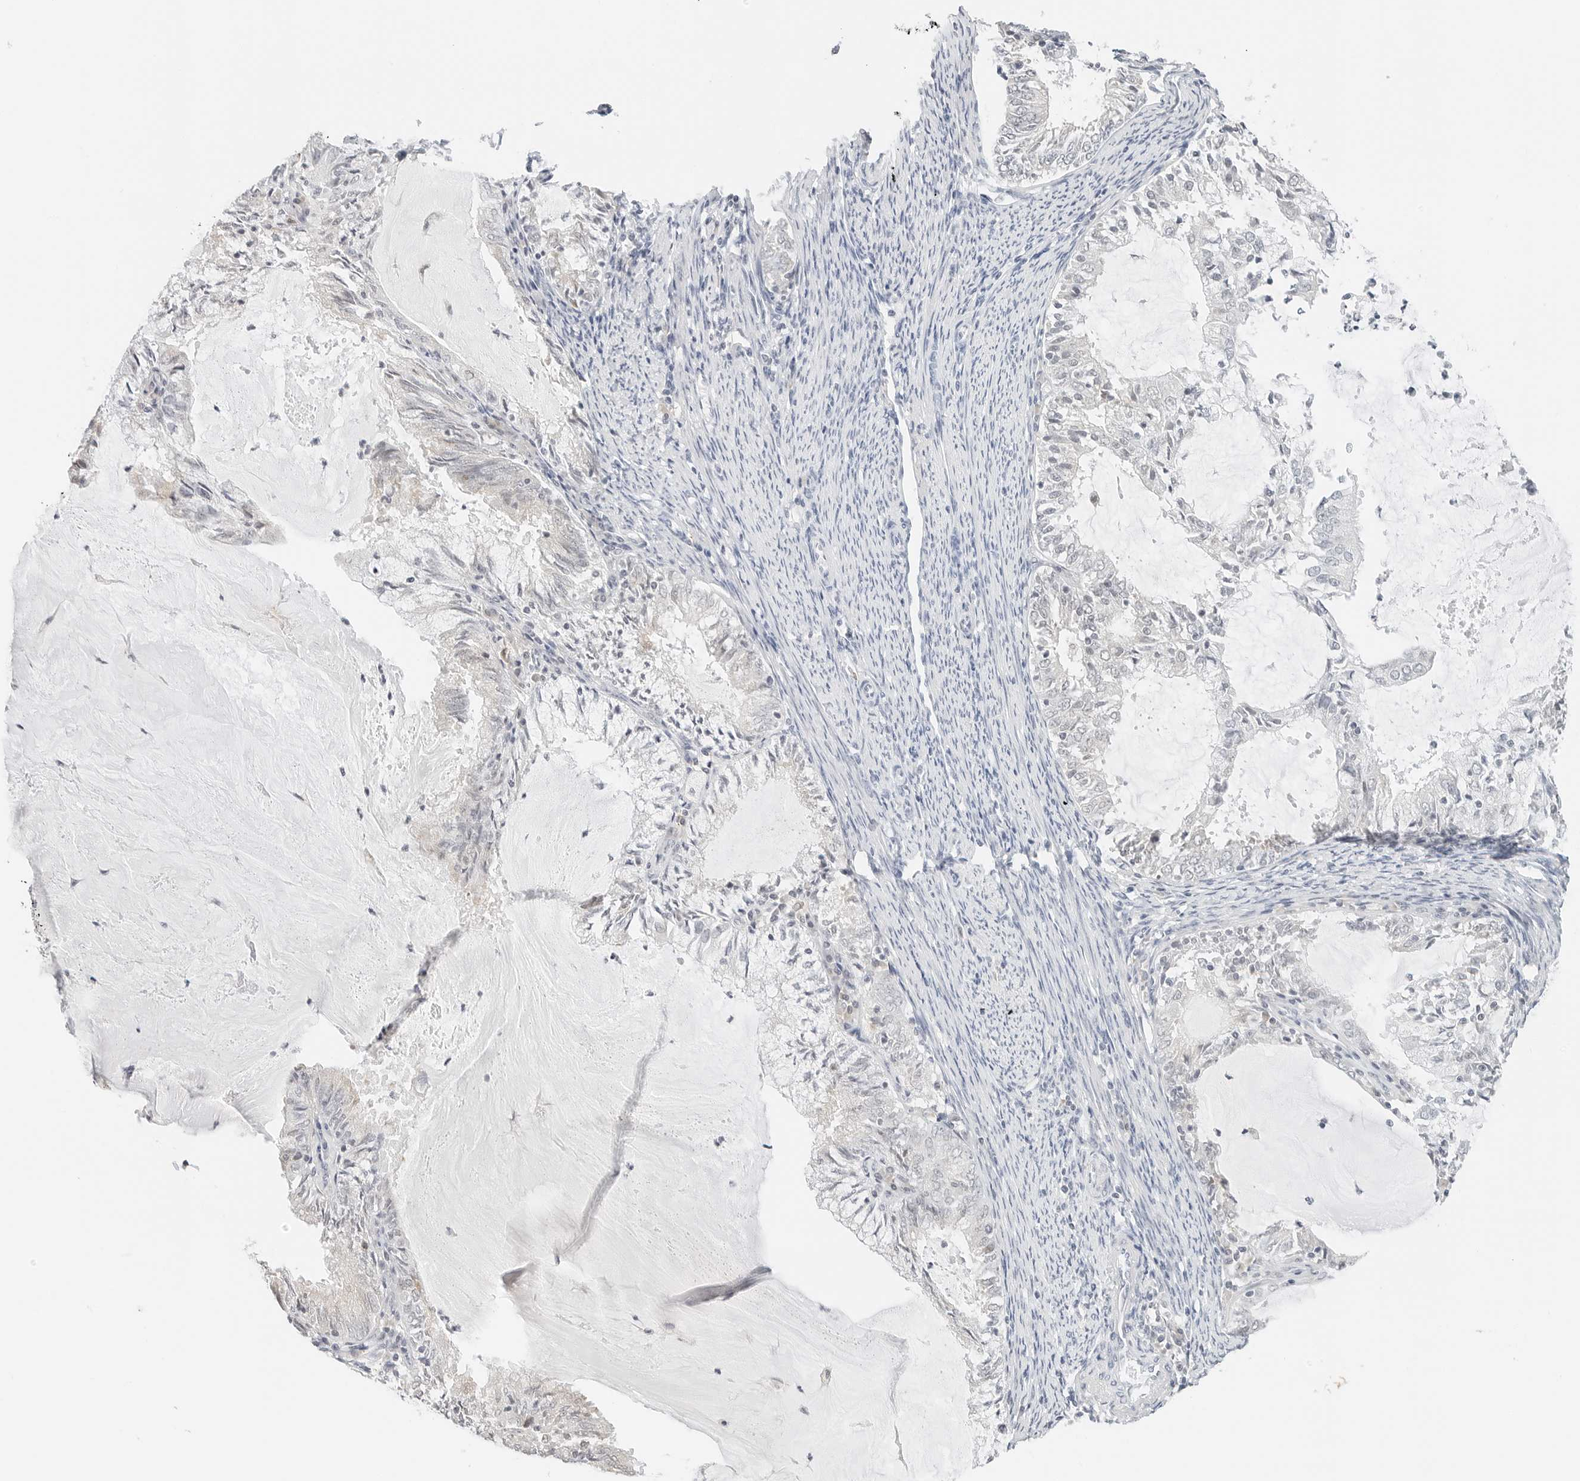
{"staining": {"intensity": "negative", "quantity": "none", "location": "none"}, "tissue": "endometrial cancer", "cell_type": "Tumor cells", "image_type": "cancer", "snomed": [{"axis": "morphology", "description": "Adenocarcinoma, NOS"}, {"axis": "topography", "description": "Endometrium"}], "caption": "Immunohistochemical staining of adenocarcinoma (endometrial) reveals no significant positivity in tumor cells. (DAB (3,3'-diaminobenzidine) immunohistochemistry (IHC) visualized using brightfield microscopy, high magnification).", "gene": "NEO1", "patient": {"sex": "female", "age": 57}}